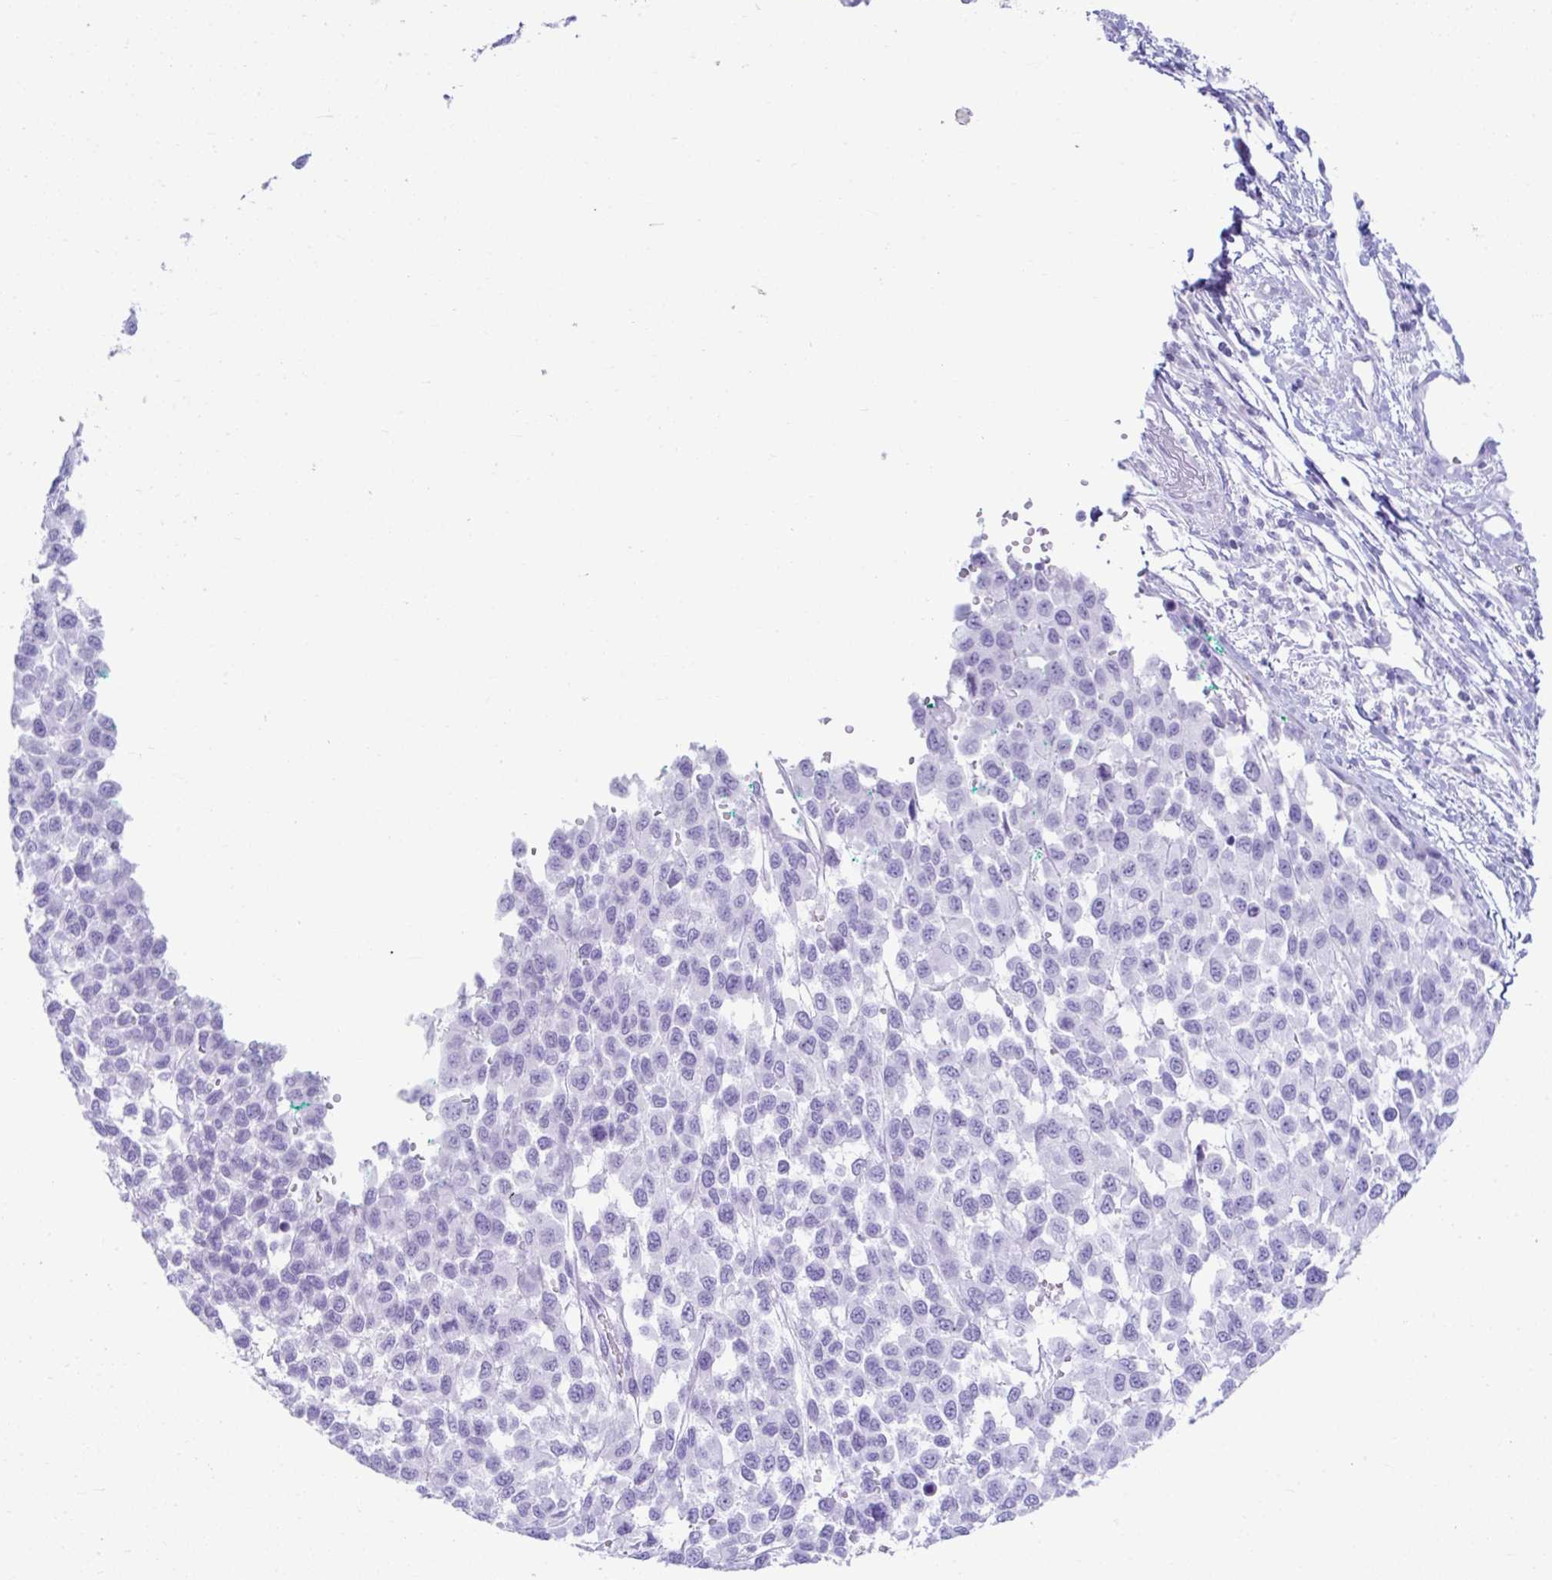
{"staining": {"intensity": "negative", "quantity": "none", "location": "none"}, "tissue": "melanoma", "cell_type": "Tumor cells", "image_type": "cancer", "snomed": [{"axis": "morphology", "description": "Malignant melanoma, NOS"}, {"axis": "topography", "description": "Skin"}], "caption": "Tumor cells show no significant protein staining in melanoma. (DAB IHC visualized using brightfield microscopy, high magnification).", "gene": "PSCA", "patient": {"sex": "male", "age": 62}}